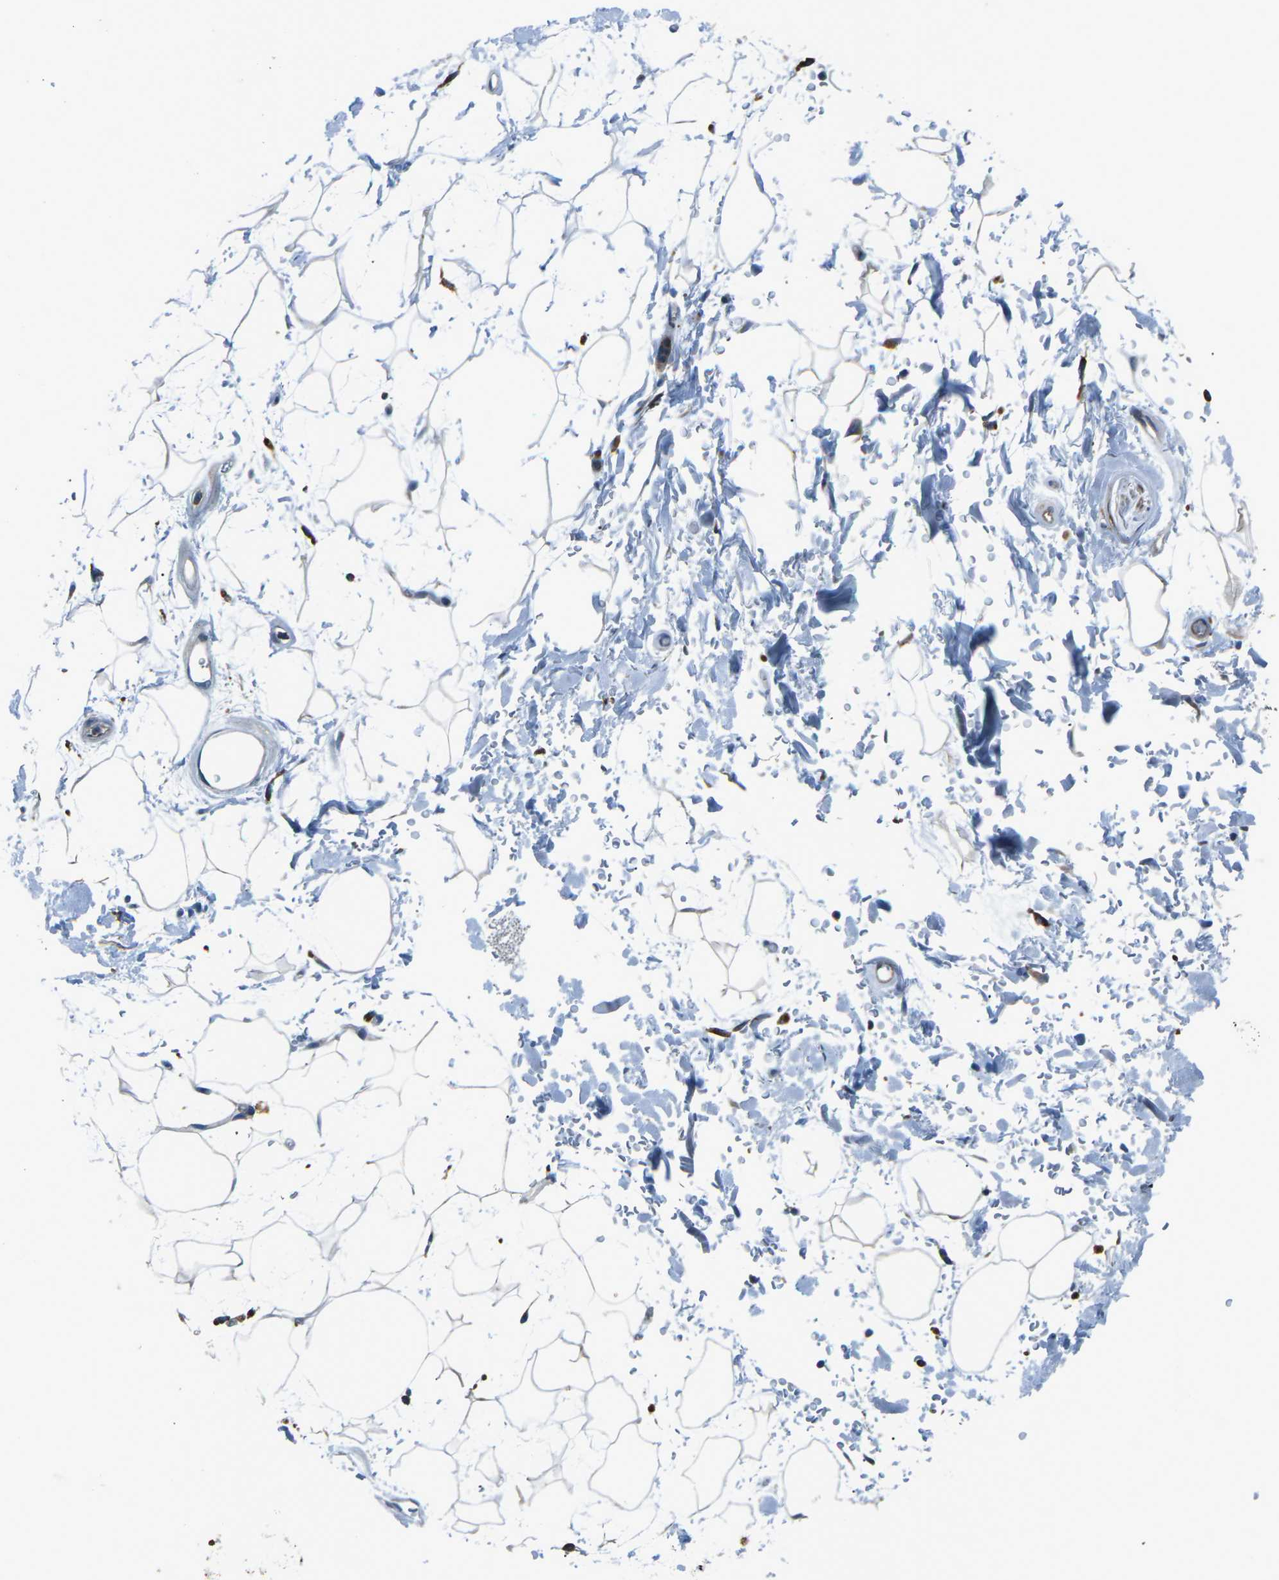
{"staining": {"intensity": "negative", "quantity": "none", "location": "none"}, "tissue": "adipose tissue", "cell_type": "Adipocytes", "image_type": "normal", "snomed": [{"axis": "morphology", "description": "Normal tissue, NOS"}, {"axis": "topography", "description": "Soft tissue"}], "caption": "Adipose tissue stained for a protein using immunohistochemistry shows no staining adipocytes.", "gene": "CDK17", "patient": {"sex": "male", "age": 72}}